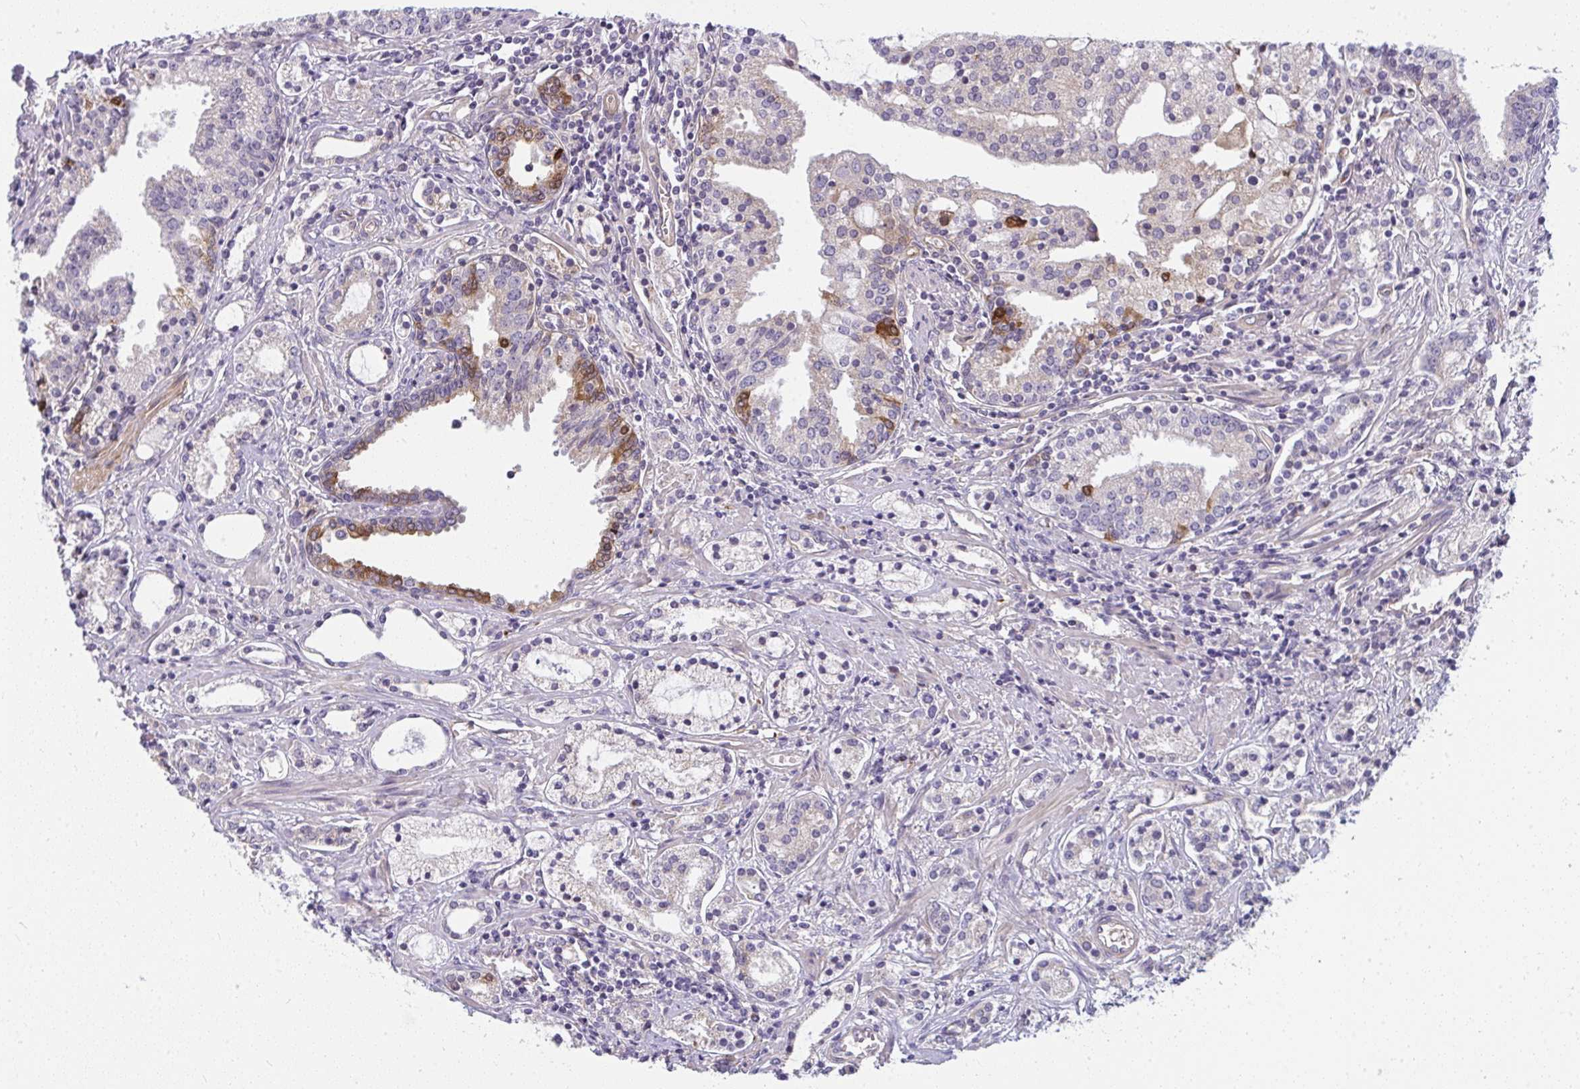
{"staining": {"intensity": "negative", "quantity": "none", "location": "none"}, "tissue": "prostate cancer", "cell_type": "Tumor cells", "image_type": "cancer", "snomed": [{"axis": "morphology", "description": "Adenocarcinoma, Medium grade"}, {"axis": "topography", "description": "Prostate"}], "caption": "The immunohistochemistry (IHC) photomicrograph has no significant staining in tumor cells of prostate adenocarcinoma (medium-grade) tissue.", "gene": "IFIT3", "patient": {"sex": "male", "age": 57}}